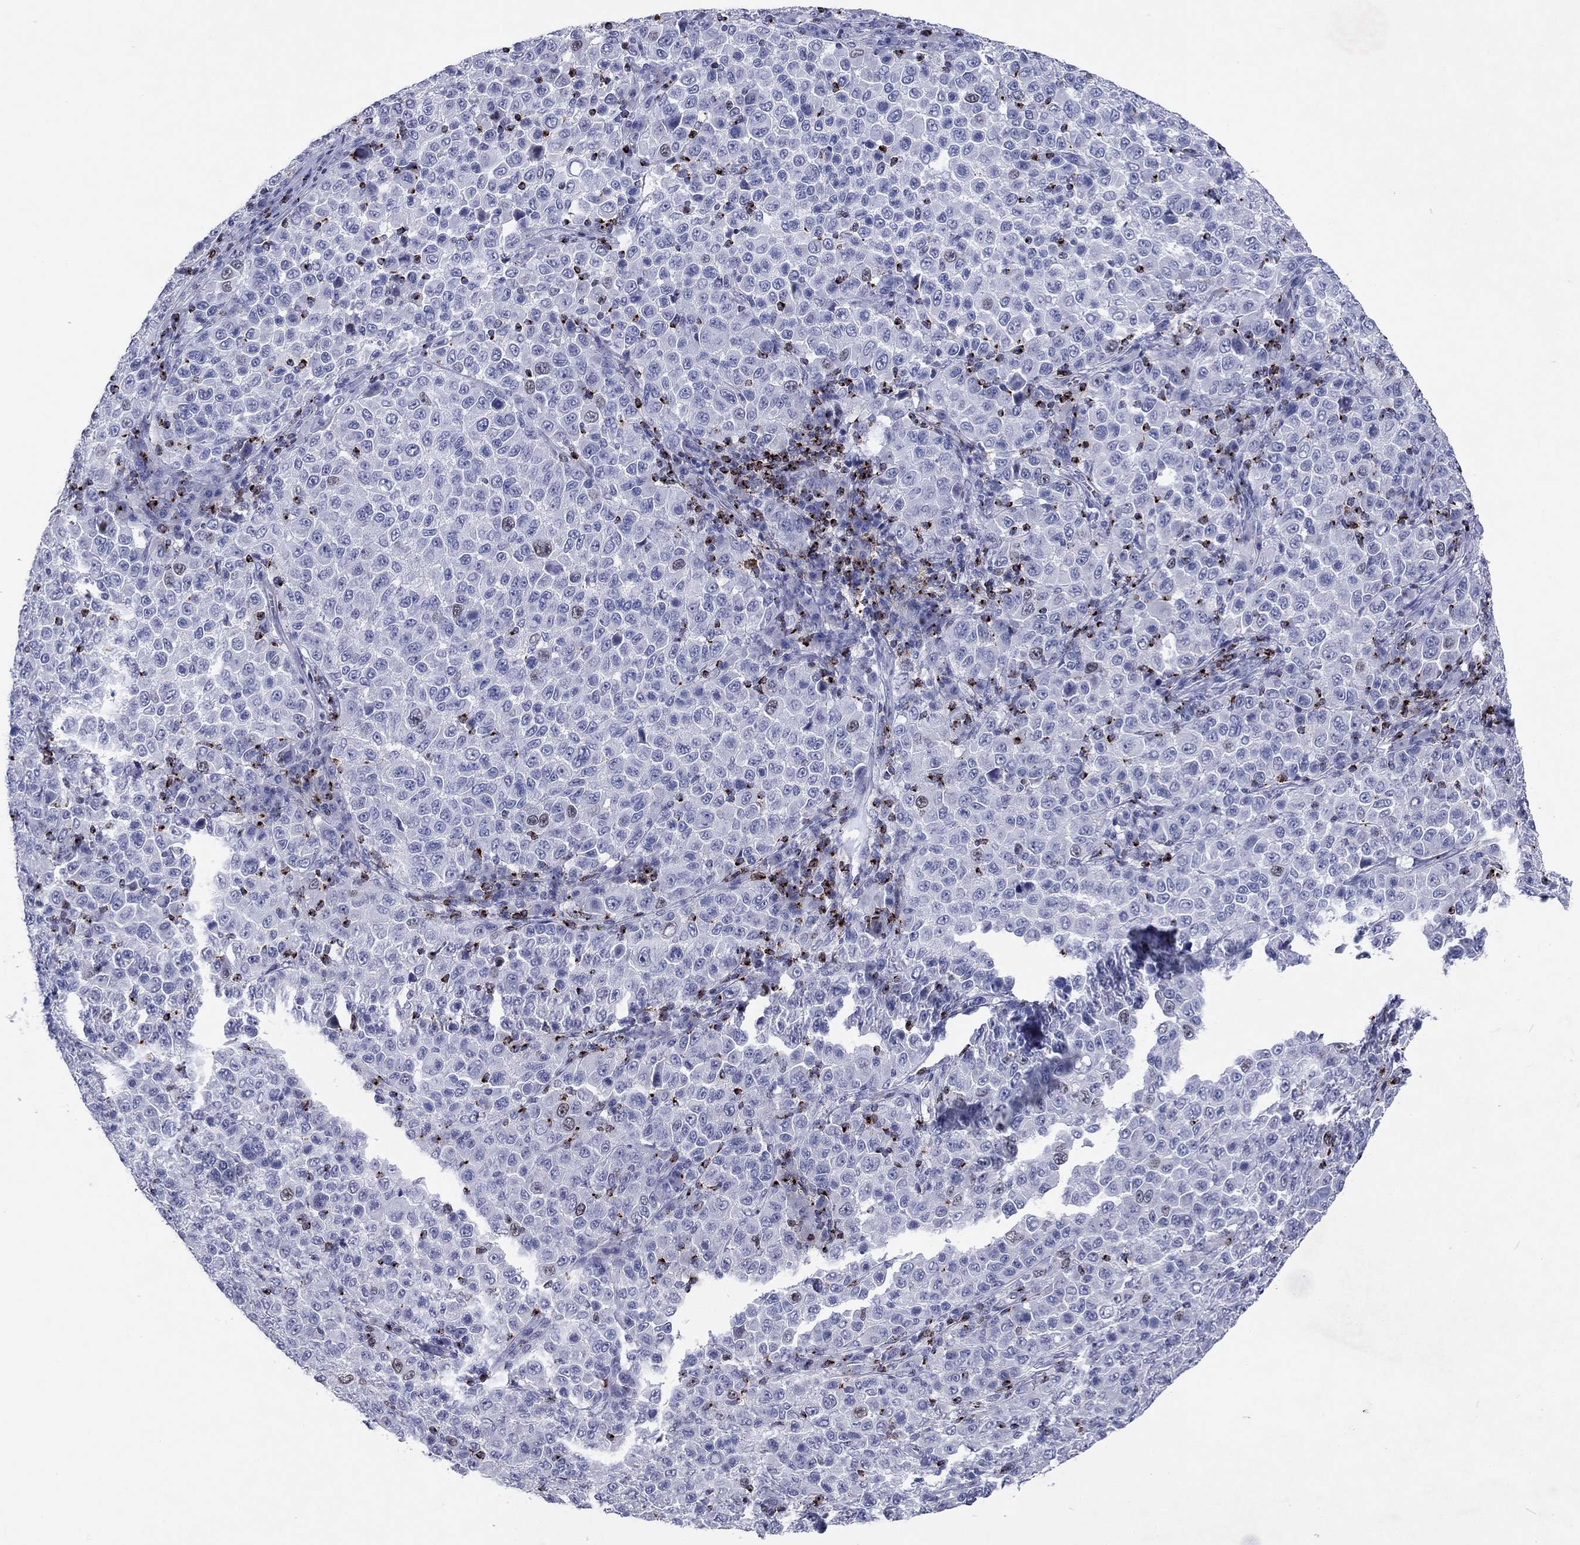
{"staining": {"intensity": "negative", "quantity": "none", "location": "none"}, "tissue": "melanoma", "cell_type": "Tumor cells", "image_type": "cancer", "snomed": [{"axis": "morphology", "description": "Malignant melanoma, NOS"}, {"axis": "topography", "description": "Skin"}], "caption": "Malignant melanoma stained for a protein using IHC displays no staining tumor cells.", "gene": "GZMK", "patient": {"sex": "female", "age": 57}}